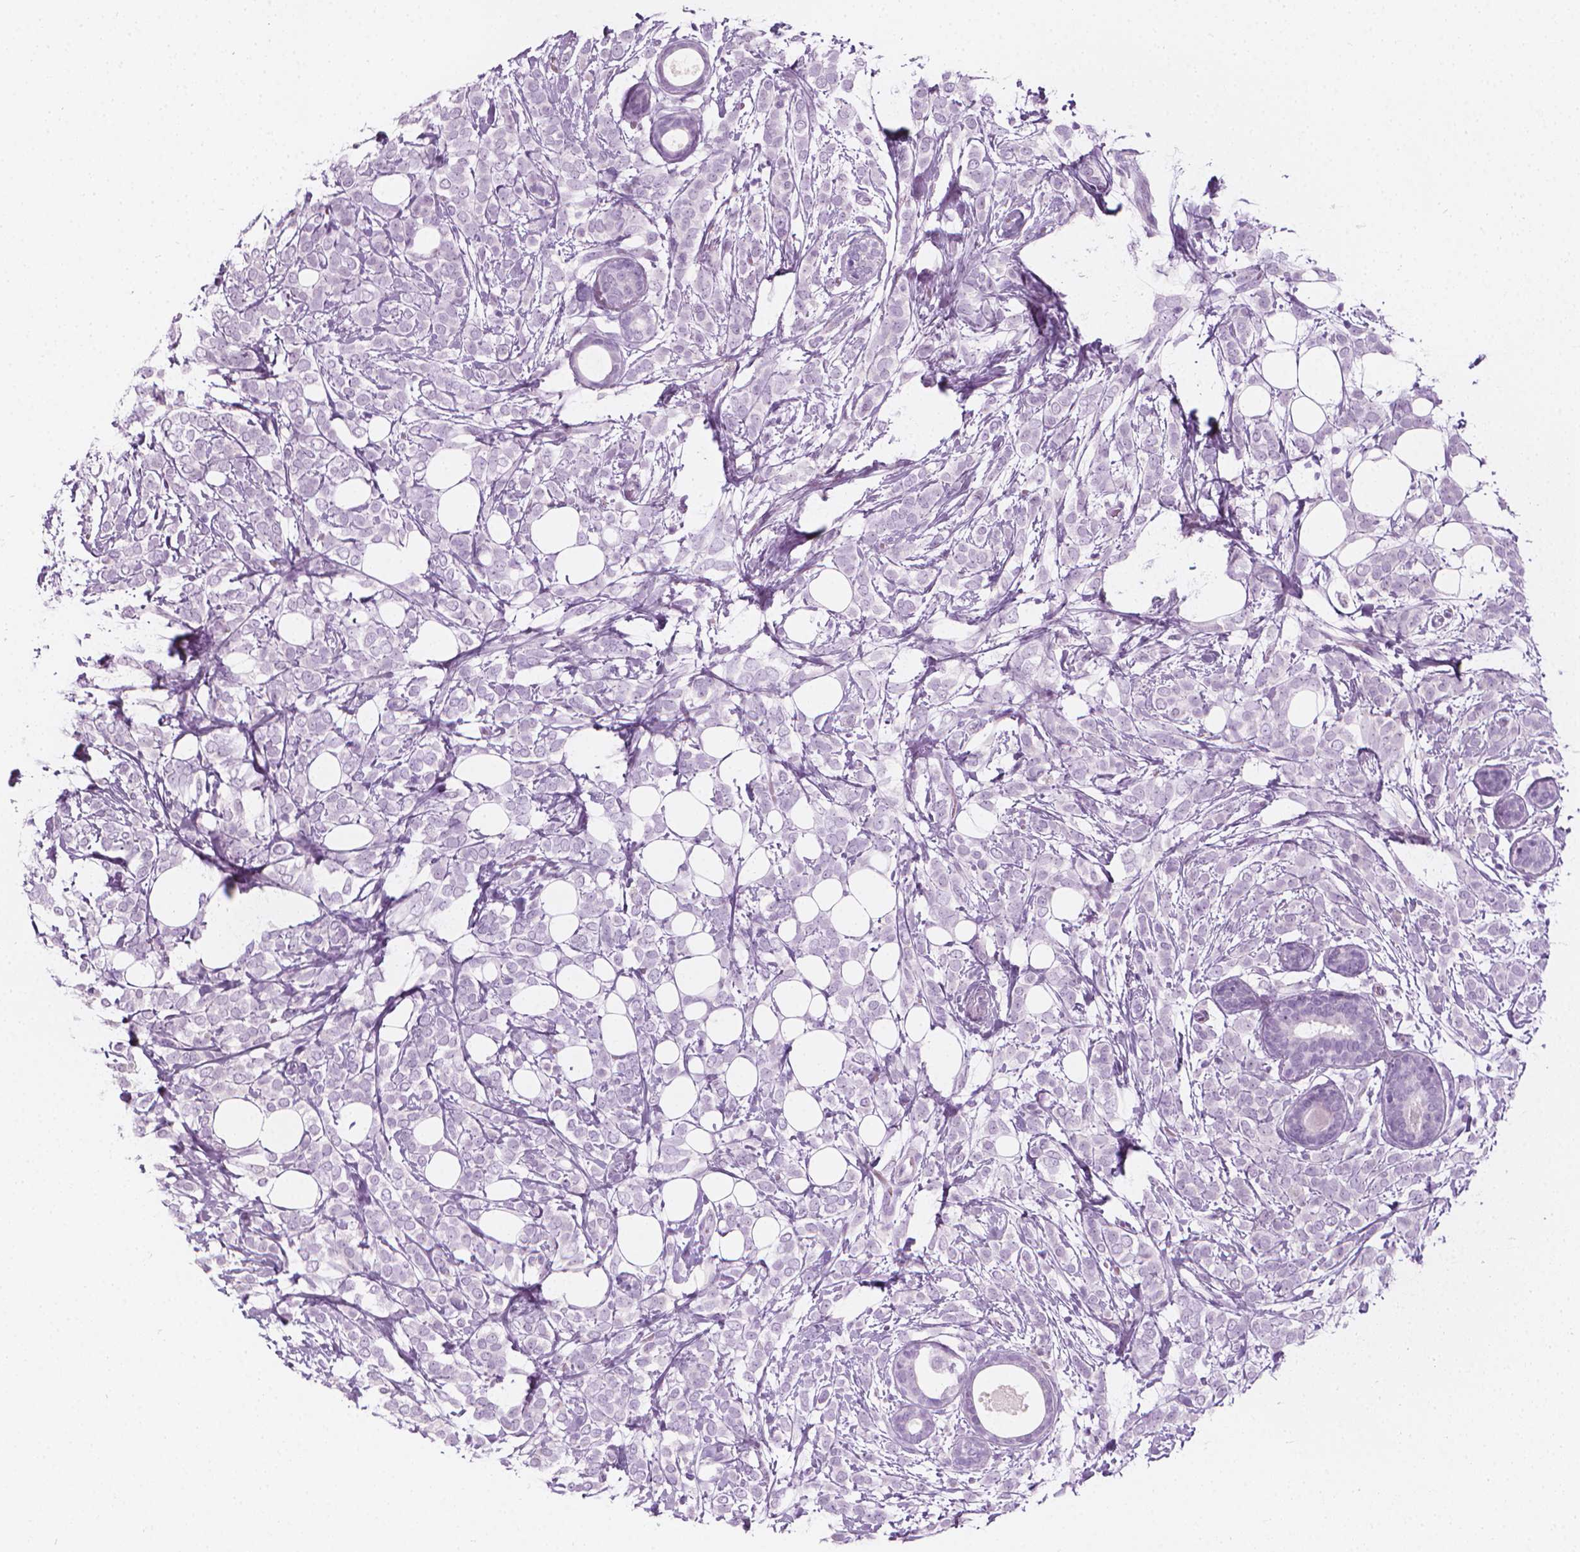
{"staining": {"intensity": "negative", "quantity": "none", "location": "none"}, "tissue": "breast cancer", "cell_type": "Tumor cells", "image_type": "cancer", "snomed": [{"axis": "morphology", "description": "Lobular carcinoma"}, {"axis": "topography", "description": "Breast"}], "caption": "This is a photomicrograph of IHC staining of breast cancer, which shows no expression in tumor cells.", "gene": "SCG3", "patient": {"sex": "female", "age": 49}}